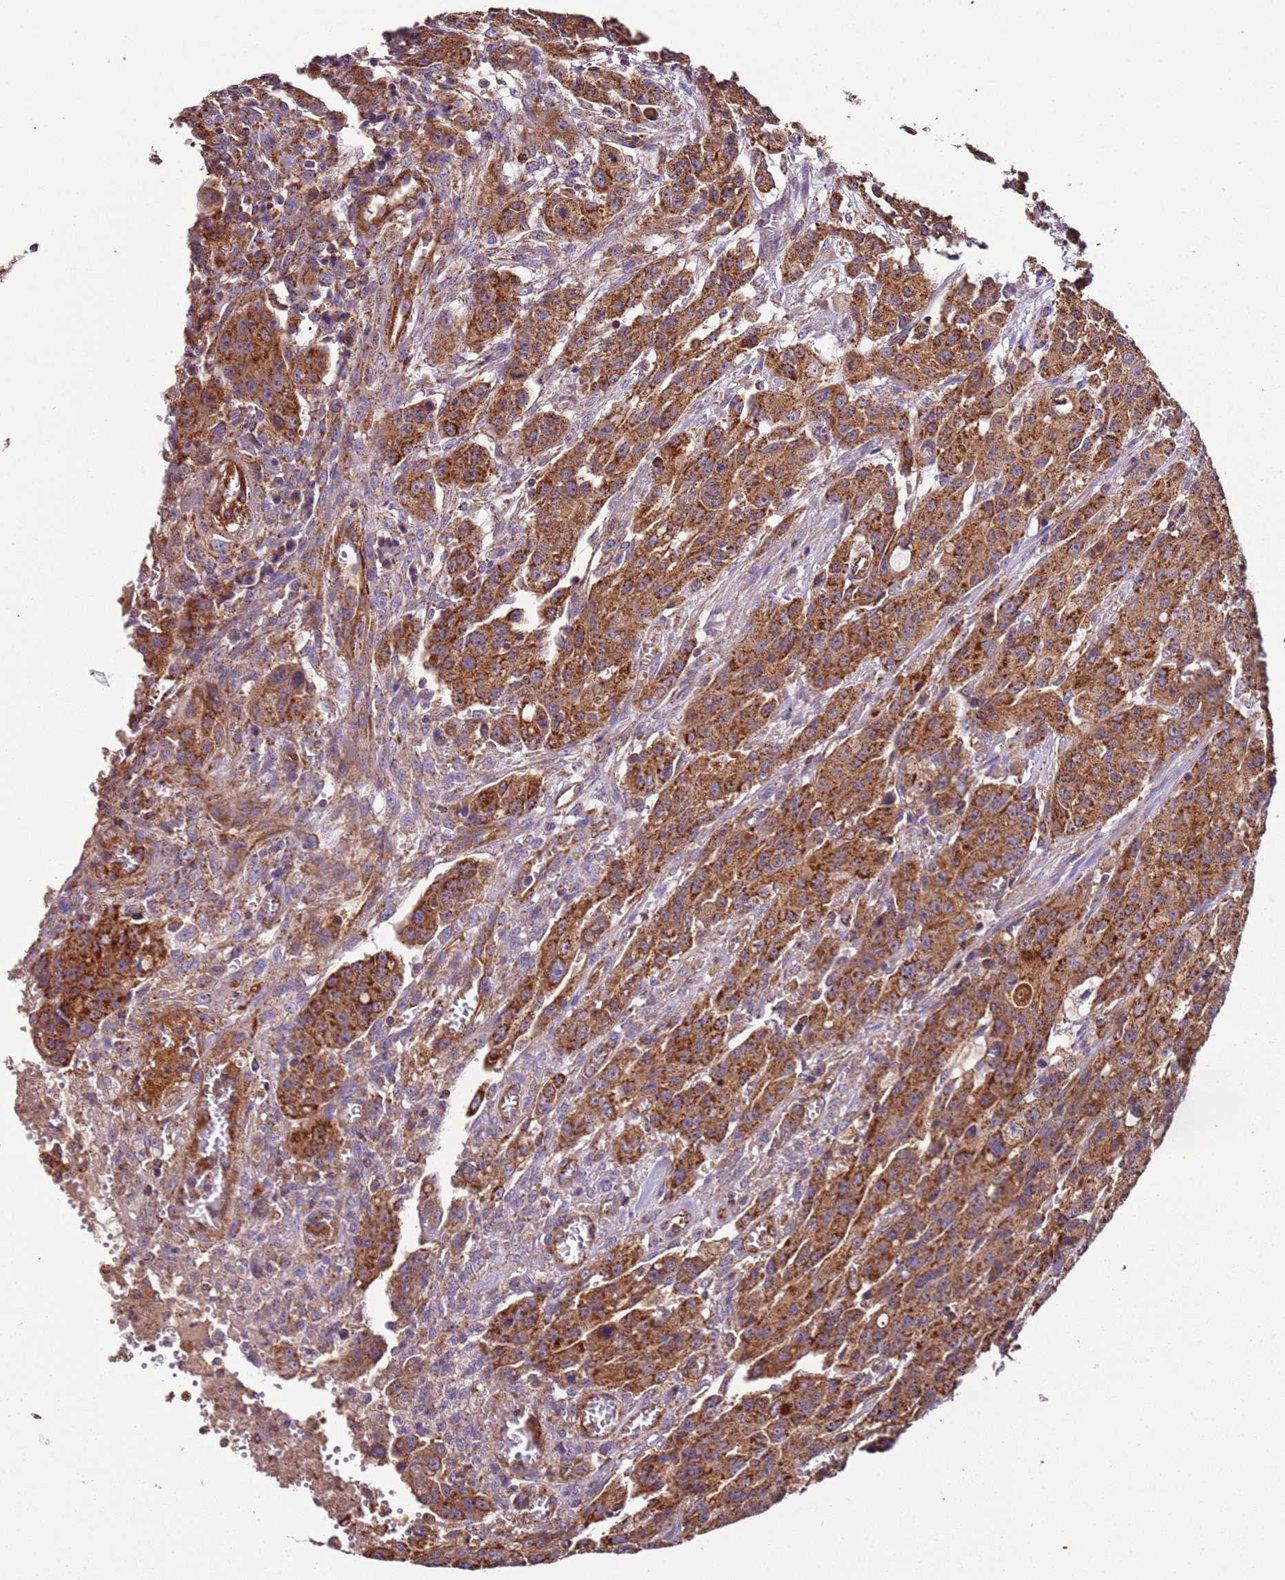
{"staining": {"intensity": "moderate", "quantity": ">75%", "location": "cytoplasmic/membranous"}, "tissue": "colorectal cancer", "cell_type": "Tumor cells", "image_type": "cancer", "snomed": [{"axis": "morphology", "description": "Adenocarcinoma, NOS"}, {"axis": "topography", "description": "Colon"}], "caption": "Immunohistochemistry (IHC) micrograph of neoplastic tissue: adenocarcinoma (colorectal) stained using IHC exhibits medium levels of moderate protein expression localized specifically in the cytoplasmic/membranous of tumor cells, appearing as a cytoplasmic/membranous brown color.", "gene": "RMND5A", "patient": {"sex": "male", "age": 62}}